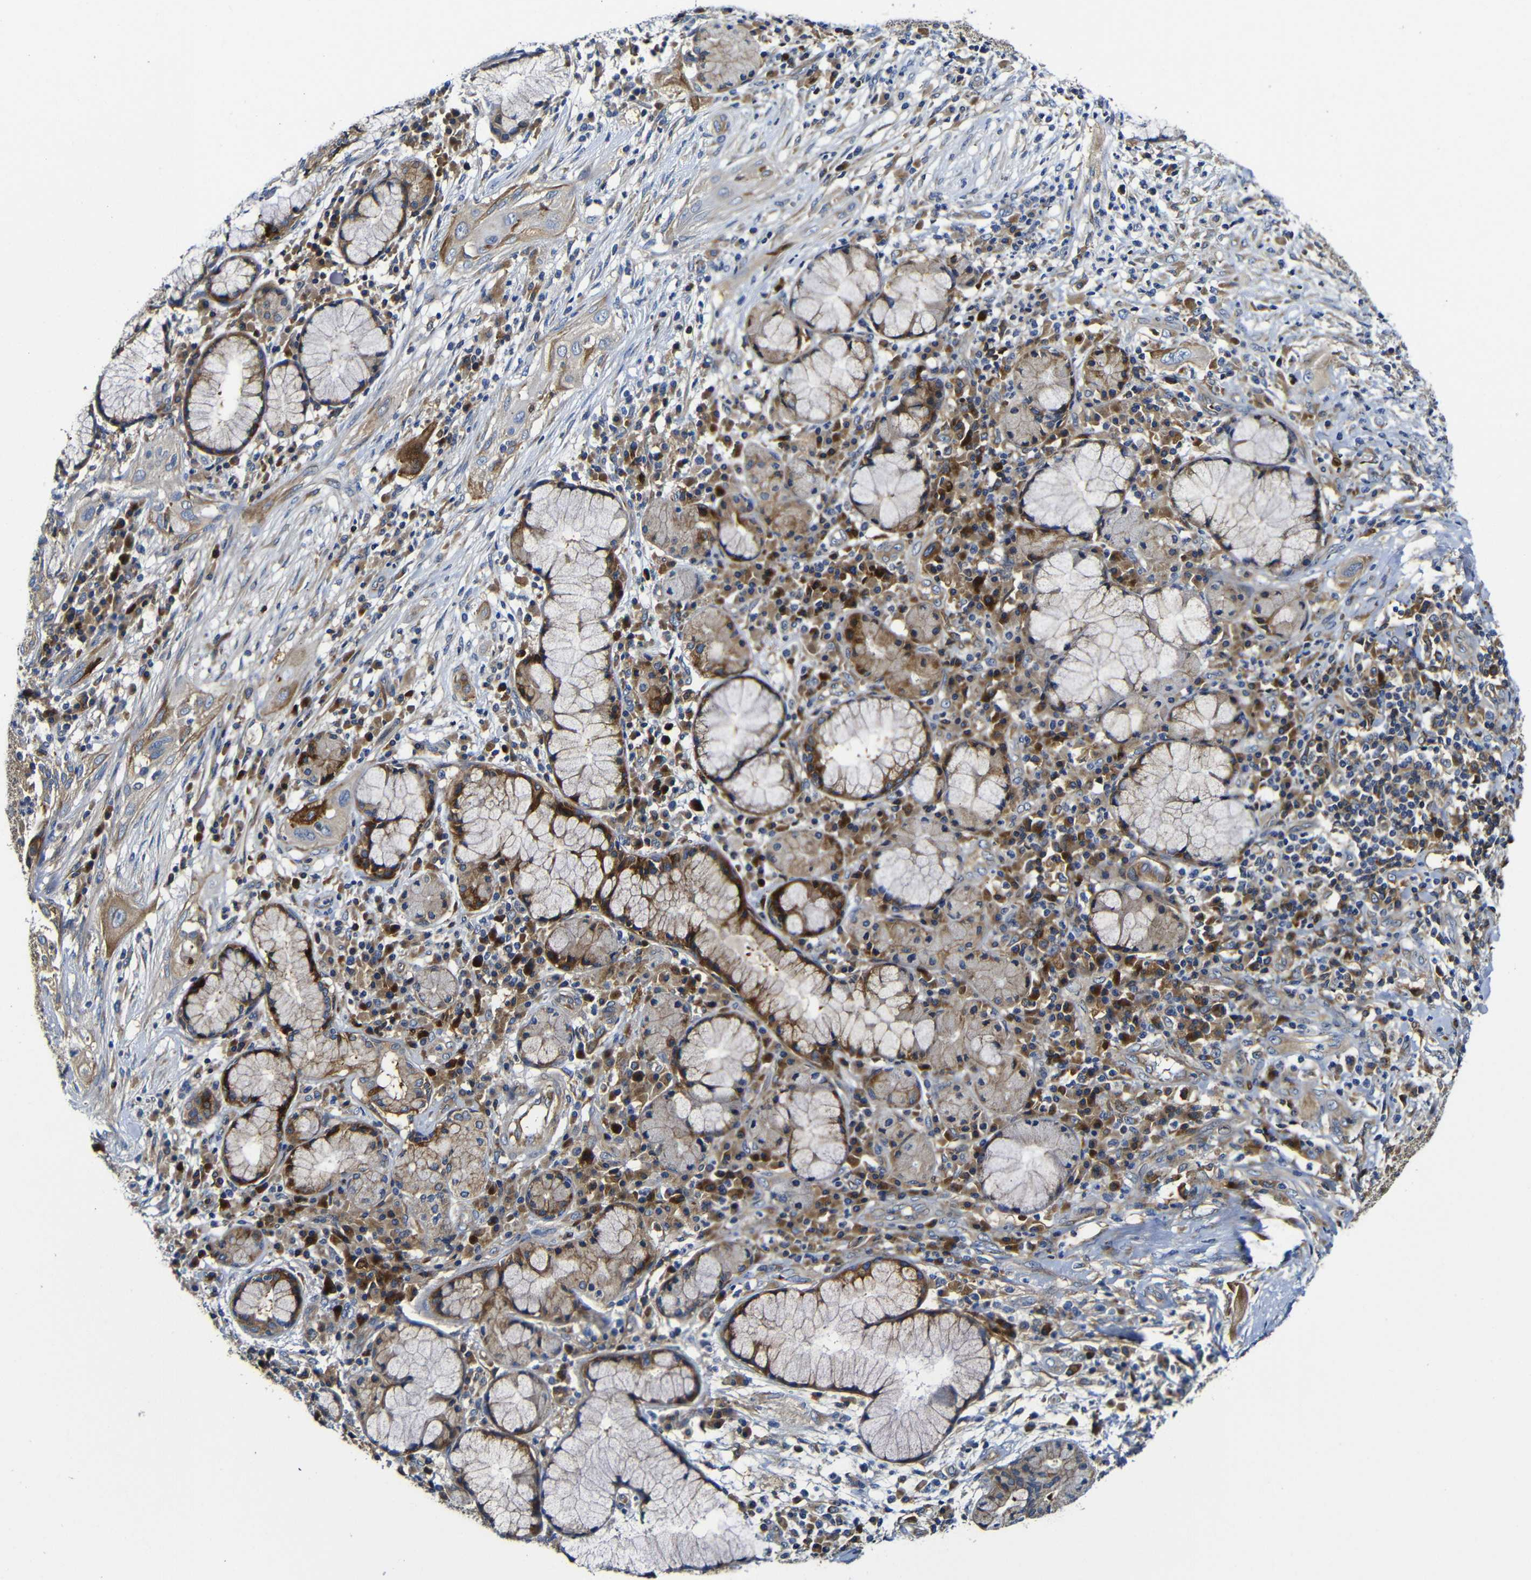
{"staining": {"intensity": "weak", "quantity": ">75%", "location": "cytoplasmic/membranous"}, "tissue": "lung cancer", "cell_type": "Tumor cells", "image_type": "cancer", "snomed": [{"axis": "morphology", "description": "Squamous cell carcinoma, NOS"}, {"axis": "topography", "description": "Lung"}], "caption": "Lung squamous cell carcinoma stained with DAB immunohistochemistry reveals low levels of weak cytoplasmic/membranous positivity in approximately >75% of tumor cells.", "gene": "CLCC1", "patient": {"sex": "female", "age": 47}}